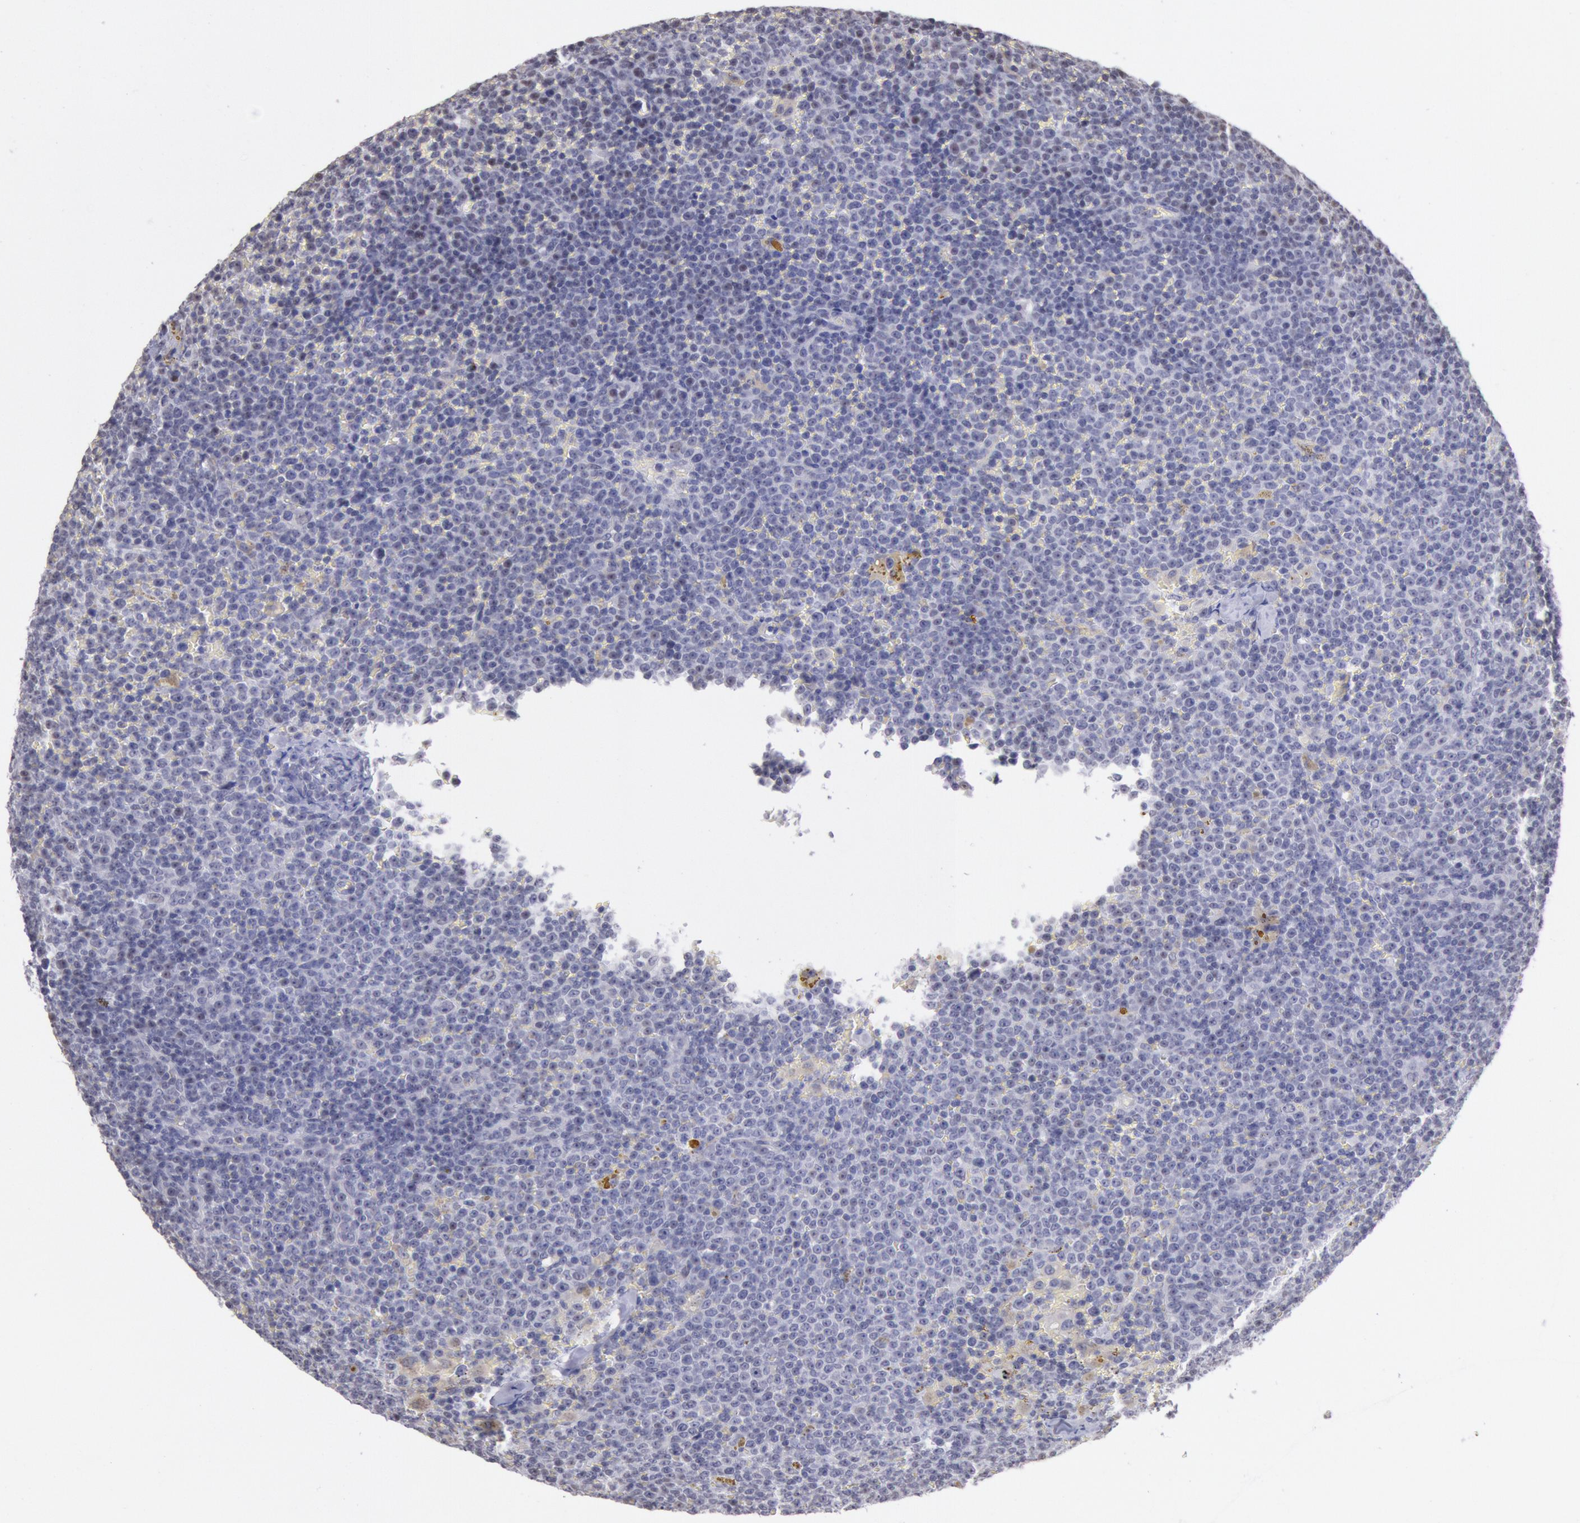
{"staining": {"intensity": "negative", "quantity": "none", "location": "none"}, "tissue": "lymphoma", "cell_type": "Tumor cells", "image_type": "cancer", "snomed": [{"axis": "morphology", "description": "Malignant lymphoma, non-Hodgkin's type, Low grade"}, {"axis": "topography", "description": "Lymph node"}], "caption": "The immunohistochemistry (IHC) histopathology image has no significant expression in tumor cells of malignant lymphoma, non-Hodgkin's type (low-grade) tissue.", "gene": "MYH7", "patient": {"sex": "male", "age": 50}}